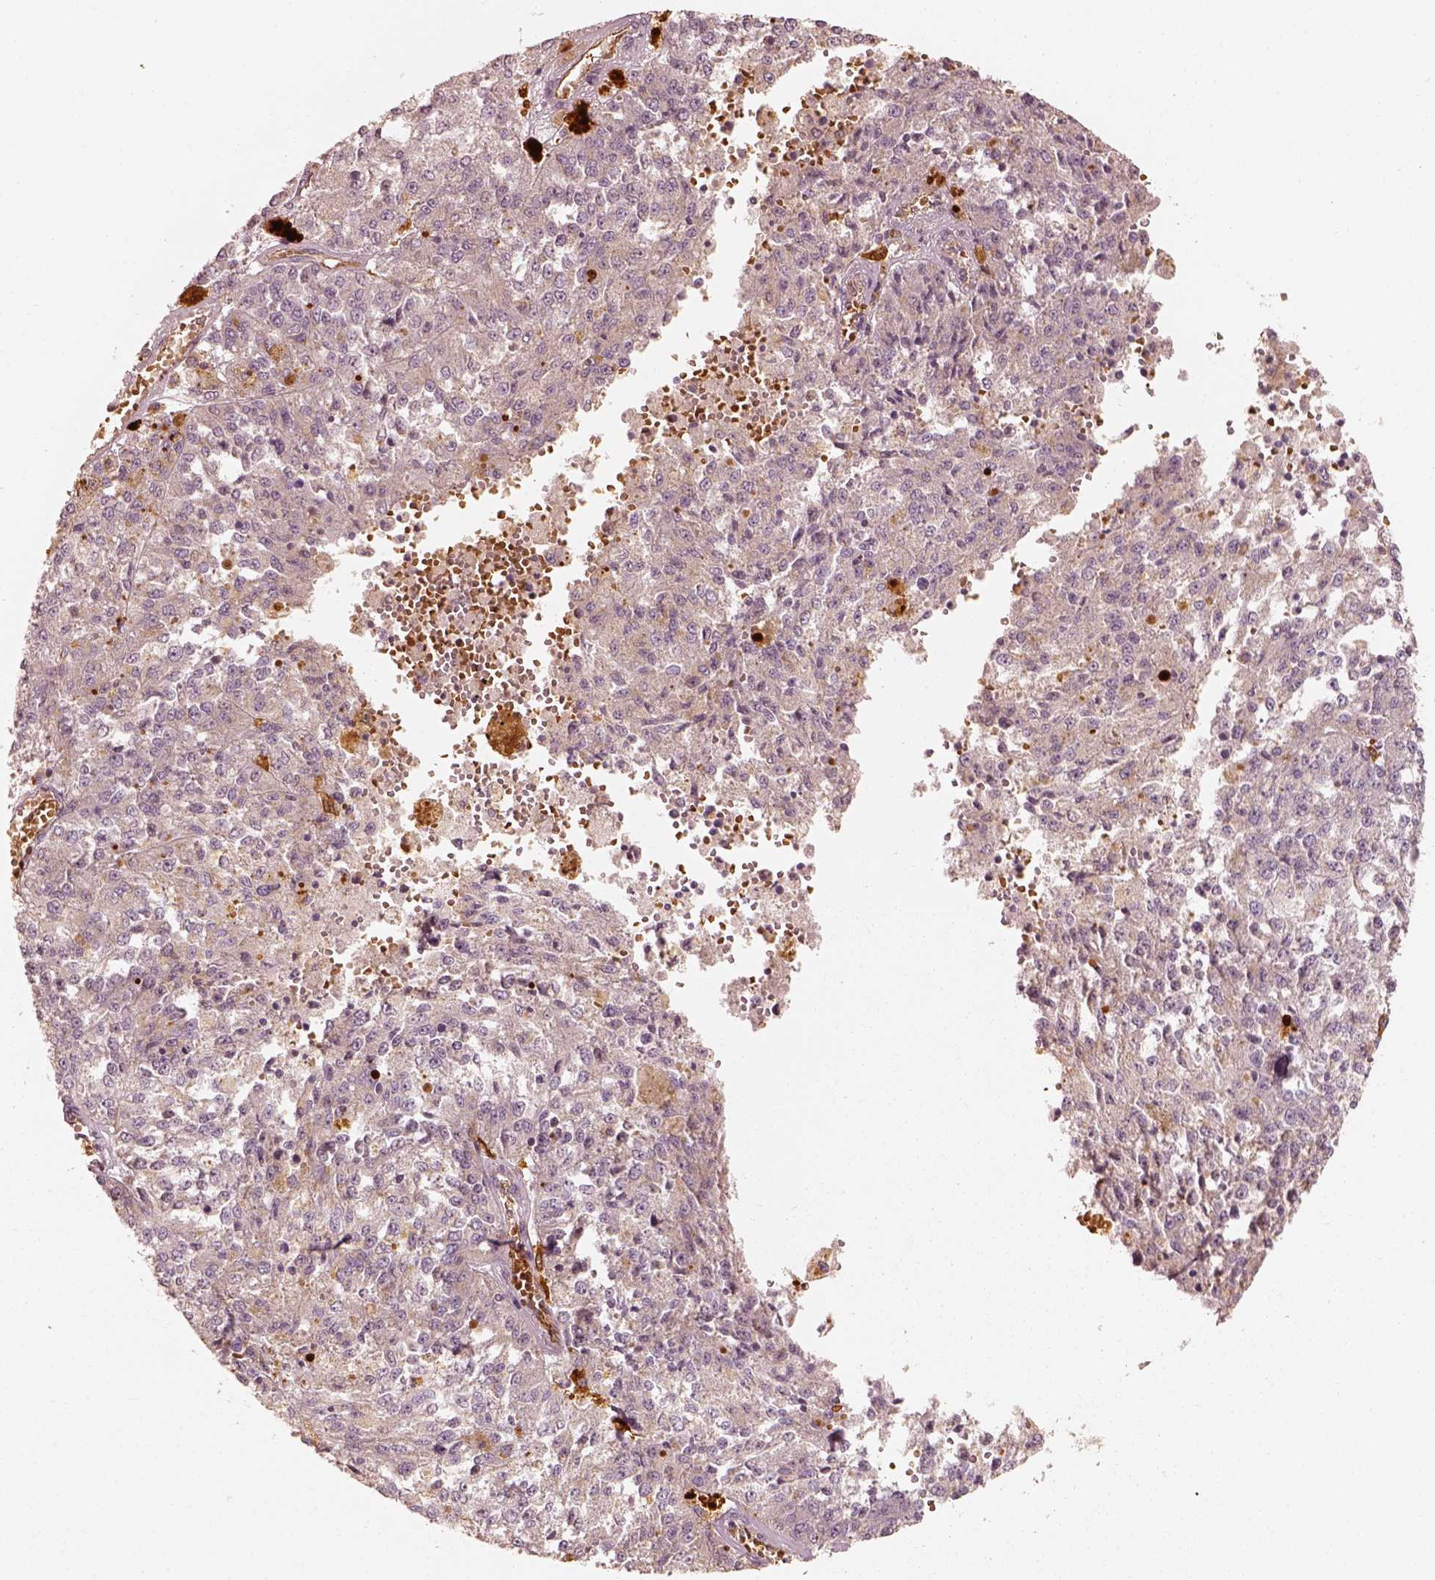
{"staining": {"intensity": "negative", "quantity": "none", "location": "none"}, "tissue": "melanoma", "cell_type": "Tumor cells", "image_type": "cancer", "snomed": [{"axis": "morphology", "description": "Malignant melanoma, Metastatic site"}, {"axis": "topography", "description": "Lymph node"}], "caption": "Tumor cells show no significant staining in melanoma.", "gene": "FSCN1", "patient": {"sex": "female", "age": 64}}